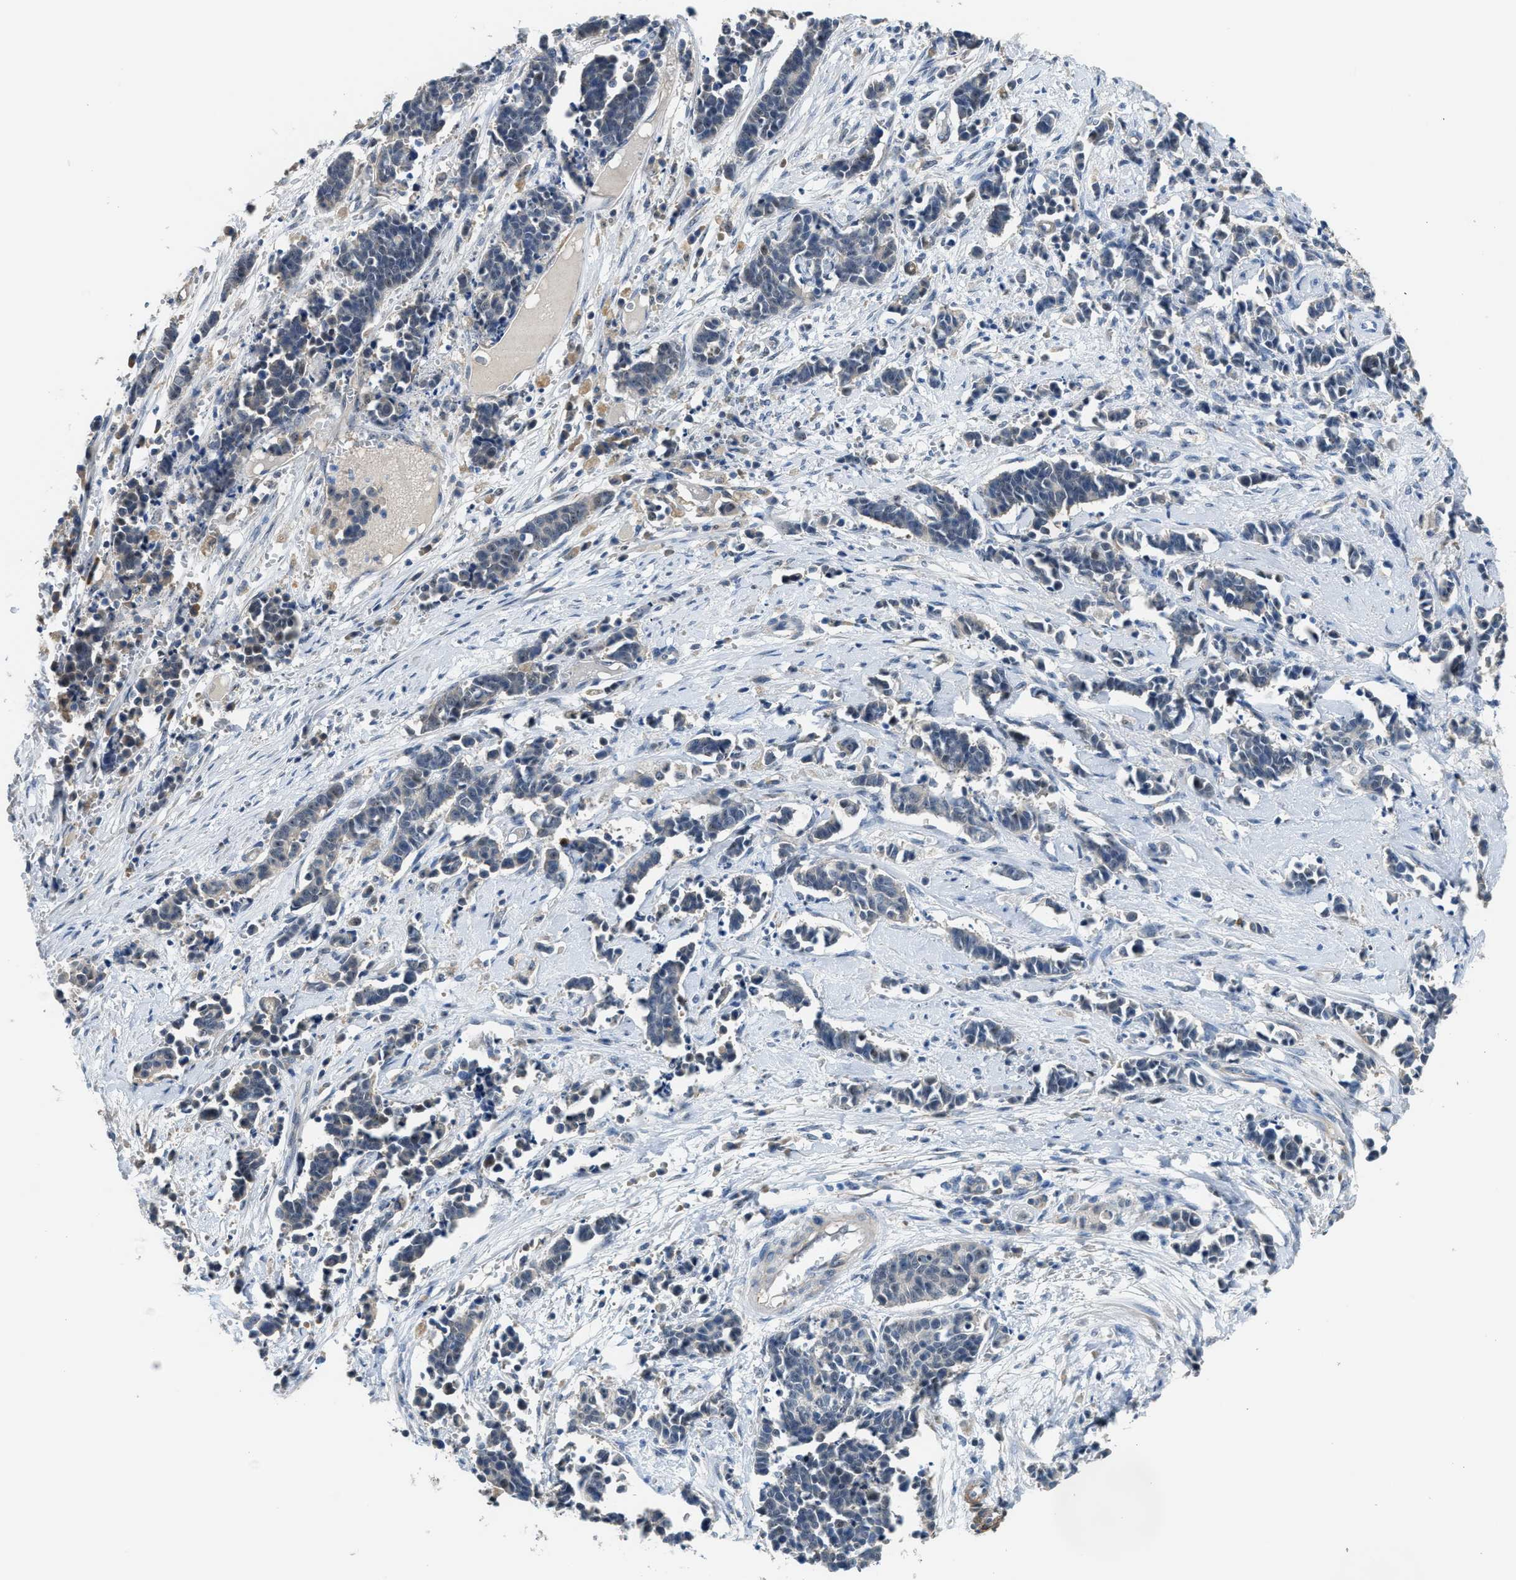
{"staining": {"intensity": "negative", "quantity": "none", "location": "none"}, "tissue": "cervical cancer", "cell_type": "Tumor cells", "image_type": "cancer", "snomed": [{"axis": "morphology", "description": "Squamous cell carcinoma, NOS"}, {"axis": "topography", "description": "Cervix"}], "caption": "Photomicrograph shows no significant protein positivity in tumor cells of cervical cancer.", "gene": "ZNF783", "patient": {"sex": "female", "age": 35}}